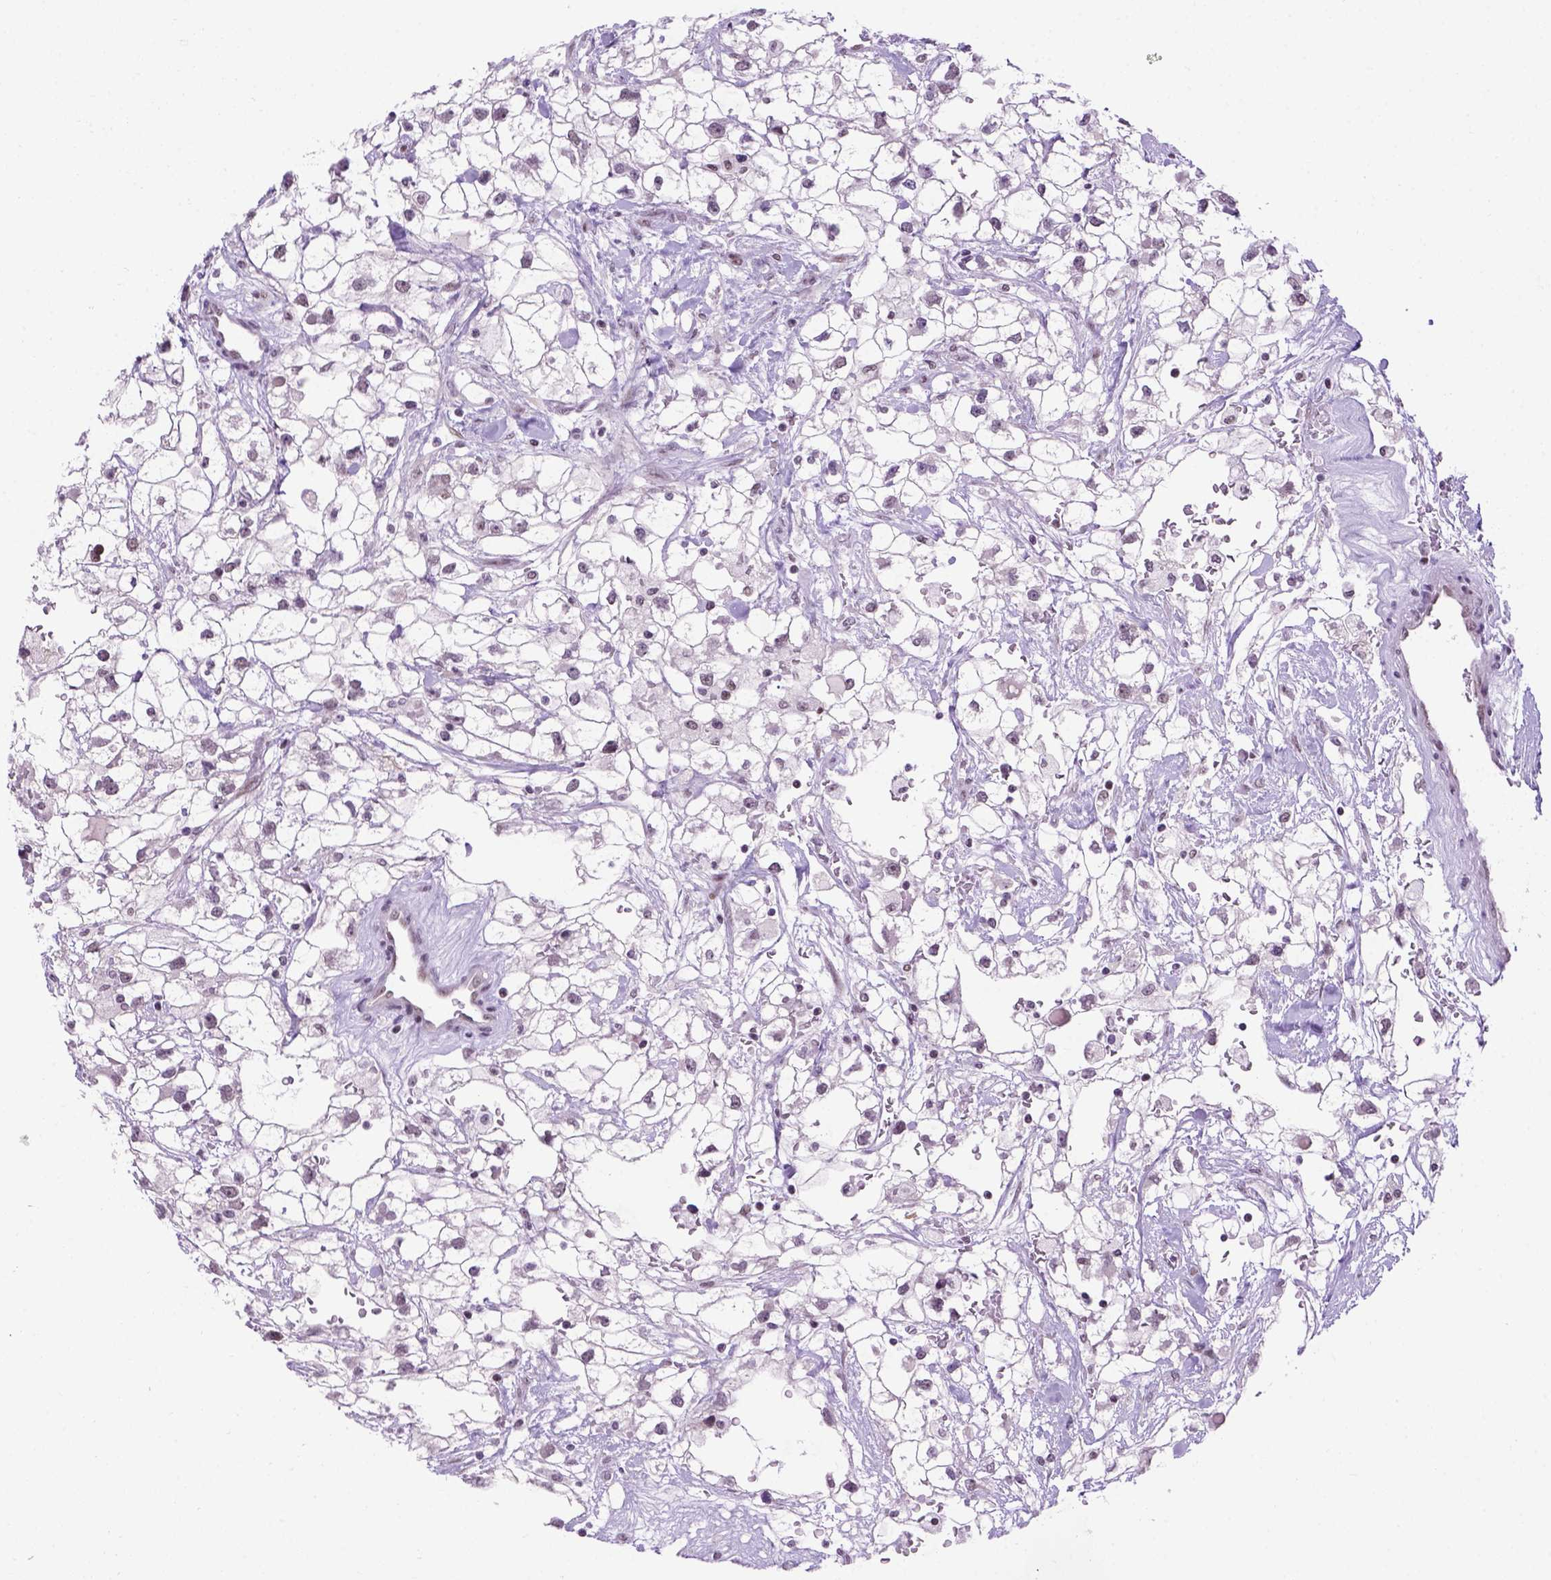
{"staining": {"intensity": "negative", "quantity": "none", "location": "none"}, "tissue": "renal cancer", "cell_type": "Tumor cells", "image_type": "cancer", "snomed": [{"axis": "morphology", "description": "Adenocarcinoma, NOS"}, {"axis": "topography", "description": "Kidney"}], "caption": "Immunohistochemical staining of human renal adenocarcinoma shows no significant expression in tumor cells.", "gene": "TBPL1", "patient": {"sex": "male", "age": 59}}